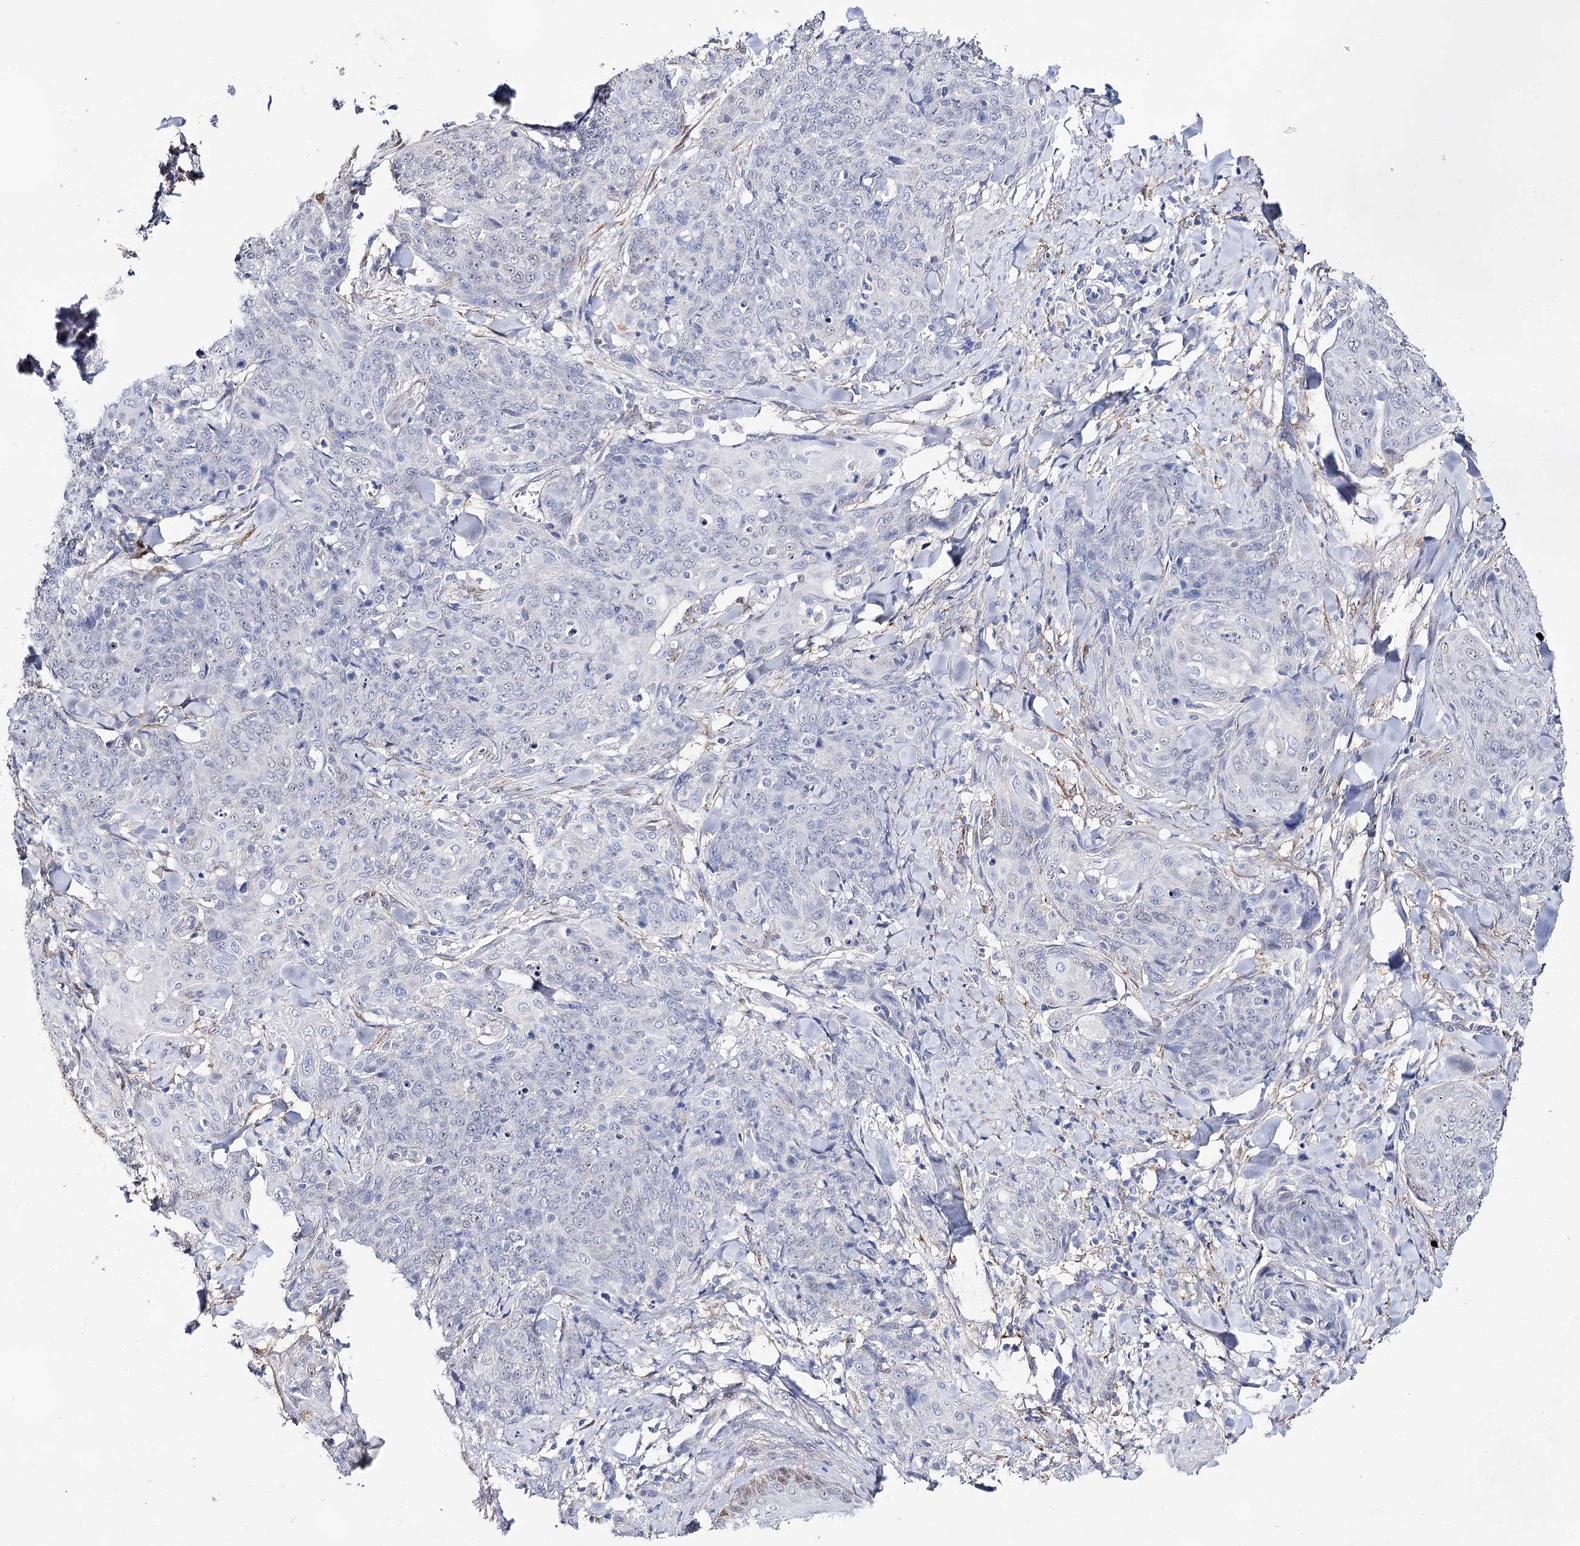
{"staining": {"intensity": "negative", "quantity": "none", "location": "none"}, "tissue": "skin cancer", "cell_type": "Tumor cells", "image_type": "cancer", "snomed": [{"axis": "morphology", "description": "Squamous cell carcinoma, NOS"}, {"axis": "topography", "description": "Skin"}, {"axis": "topography", "description": "Vulva"}], "caption": "Skin cancer (squamous cell carcinoma) was stained to show a protein in brown. There is no significant staining in tumor cells. (DAB immunohistochemistry (IHC), high magnification).", "gene": "UGDH", "patient": {"sex": "female", "age": 85}}